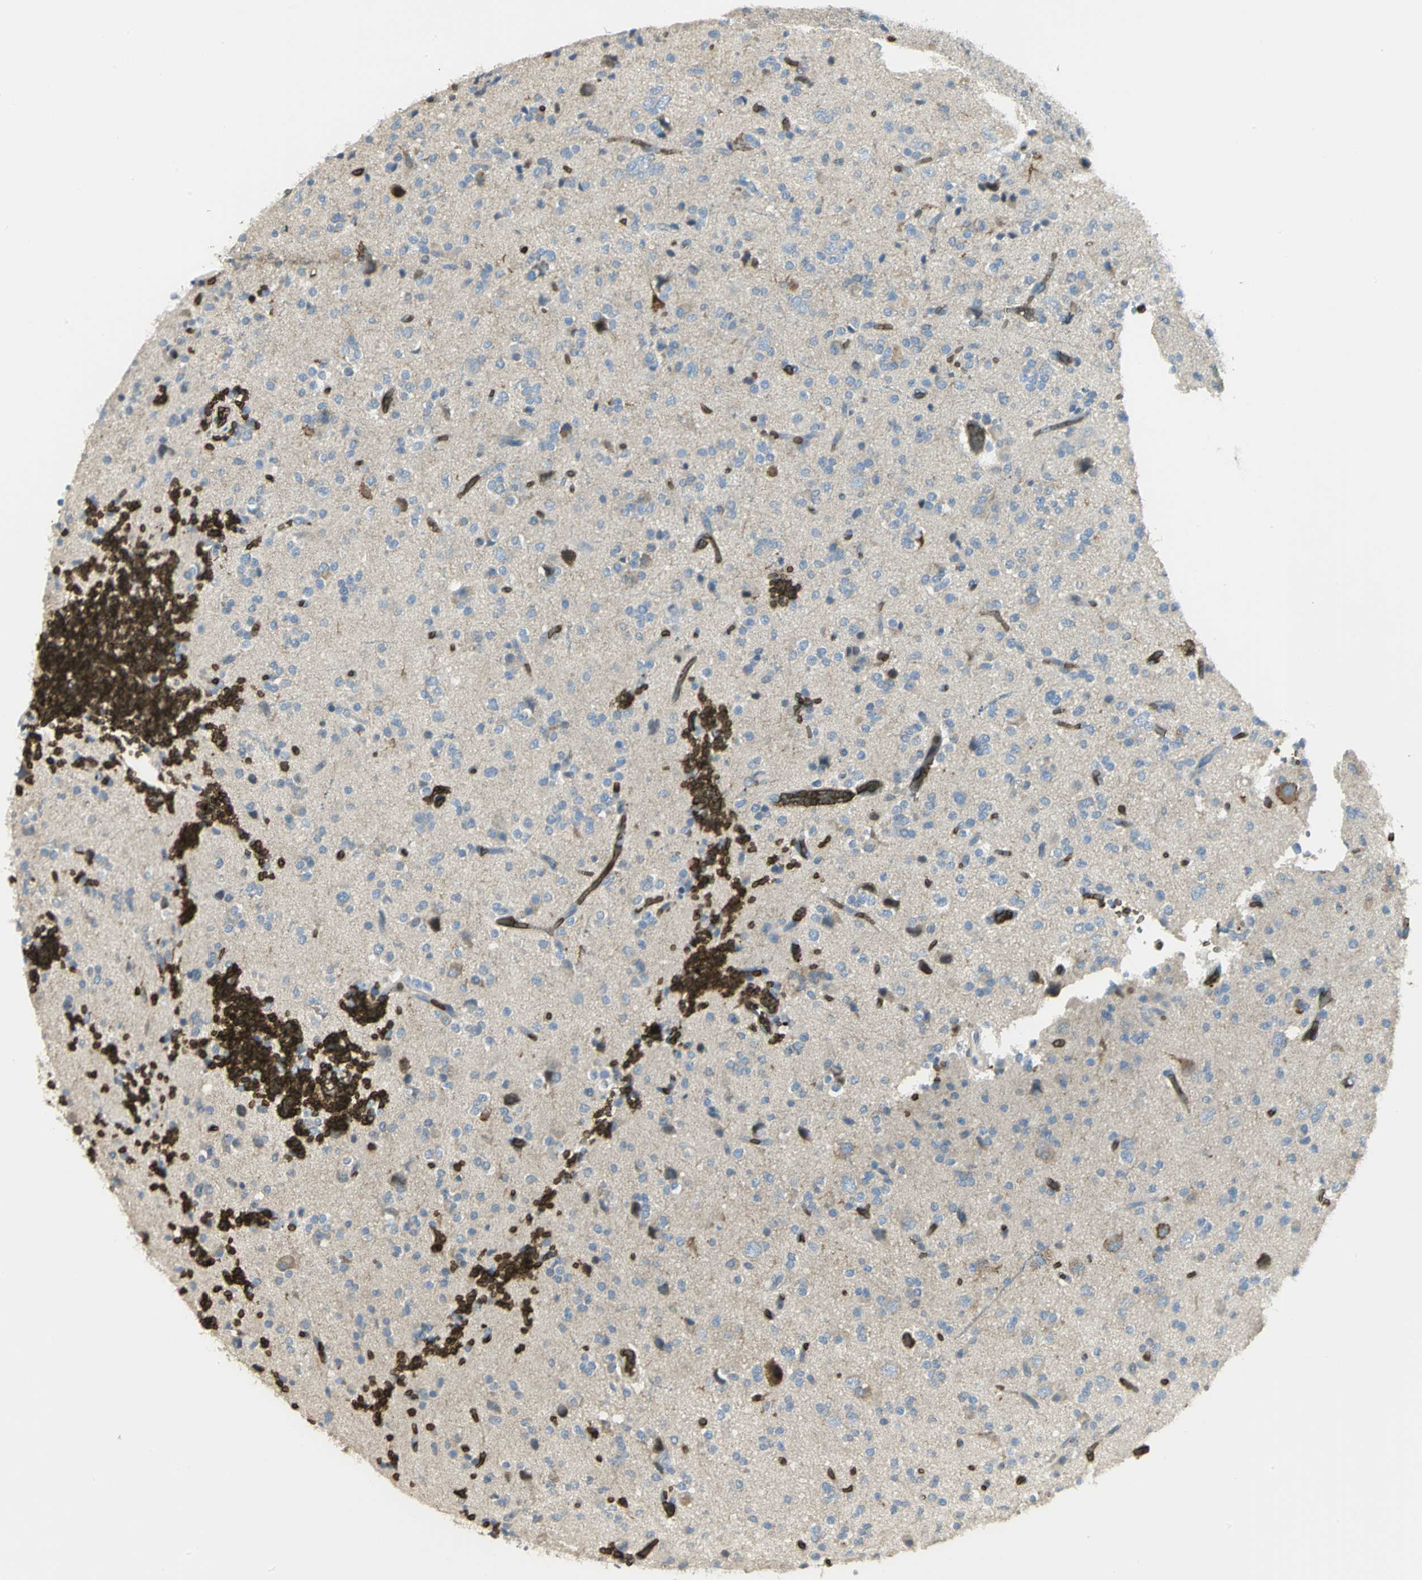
{"staining": {"intensity": "negative", "quantity": "none", "location": "none"}, "tissue": "glioma", "cell_type": "Tumor cells", "image_type": "cancer", "snomed": [{"axis": "morphology", "description": "Glioma, malignant, High grade"}, {"axis": "topography", "description": "Brain"}], "caption": "High power microscopy photomicrograph of an immunohistochemistry micrograph of glioma, revealing no significant expression in tumor cells. (Immunohistochemistry, brightfield microscopy, high magnification).", "gene": "ANK1", "patient": {"sex": "male", "age": 47}}